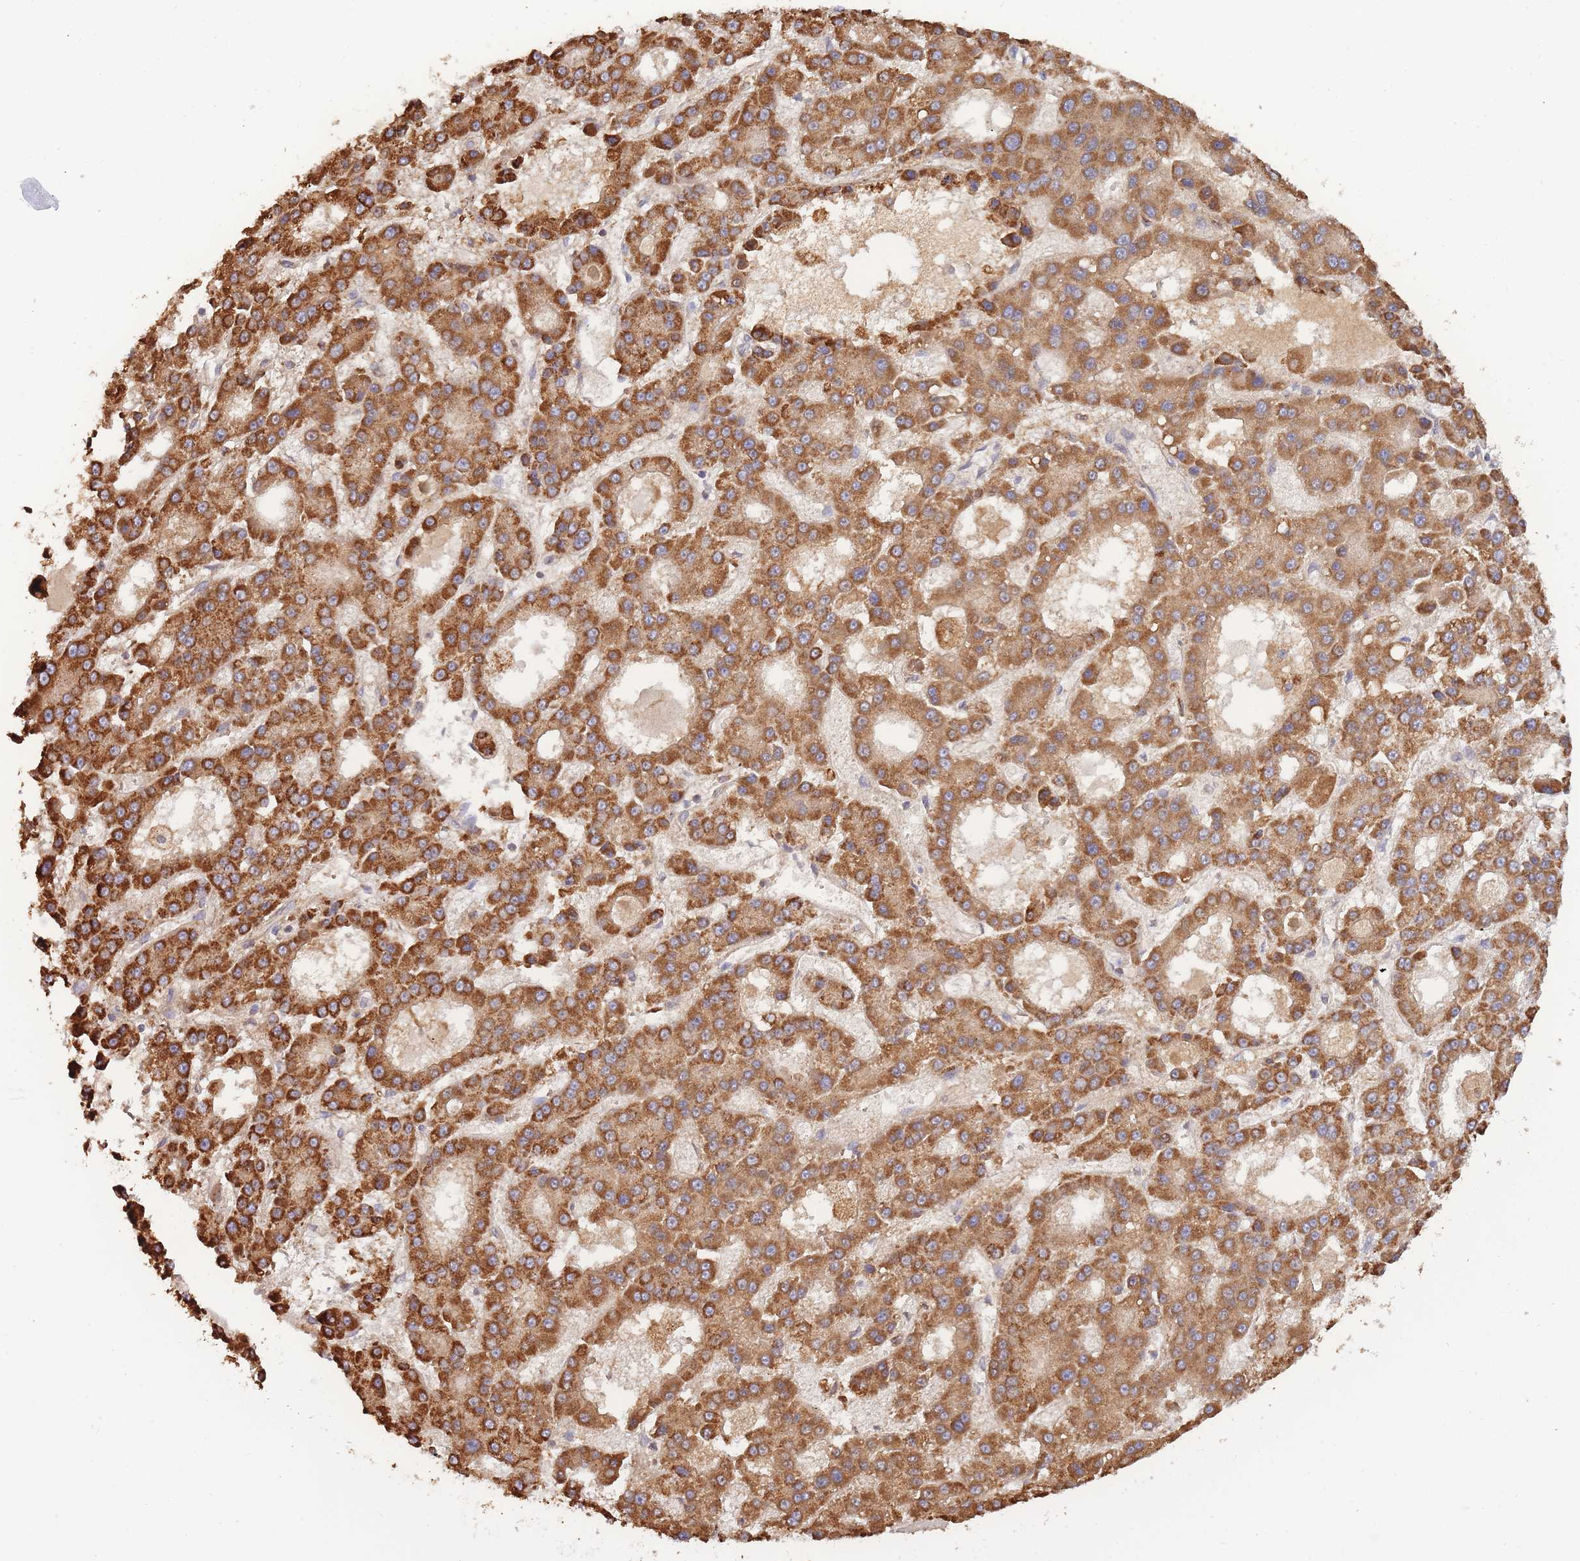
{"staining": {"intensity": "strong", "quantity": ">75%", "location": "cytoplasmic/membranous"}, "tissue": "liver cancer", "cell_type": "Tumor cells", "image_type": "cancer", "snomed": [{"axis": "morphology", "description": "Carcinoma, Hepatocellular, NOS"}, {"axis": "topography", "description": "Liver"}], "caption": "Protein analysis of hepatocellular carcinoma (liver) tissue displays strong cytoplasmic/membranous positivity in about >75% of tumor cells. The staining was performed using DAB to visualize the protein expression in brown, while the nuclei were stained in blue with hematoxylin (Magnification: 20x).", "gene": "MRPL17", "patient": {"sex": "male", "age": 70}}